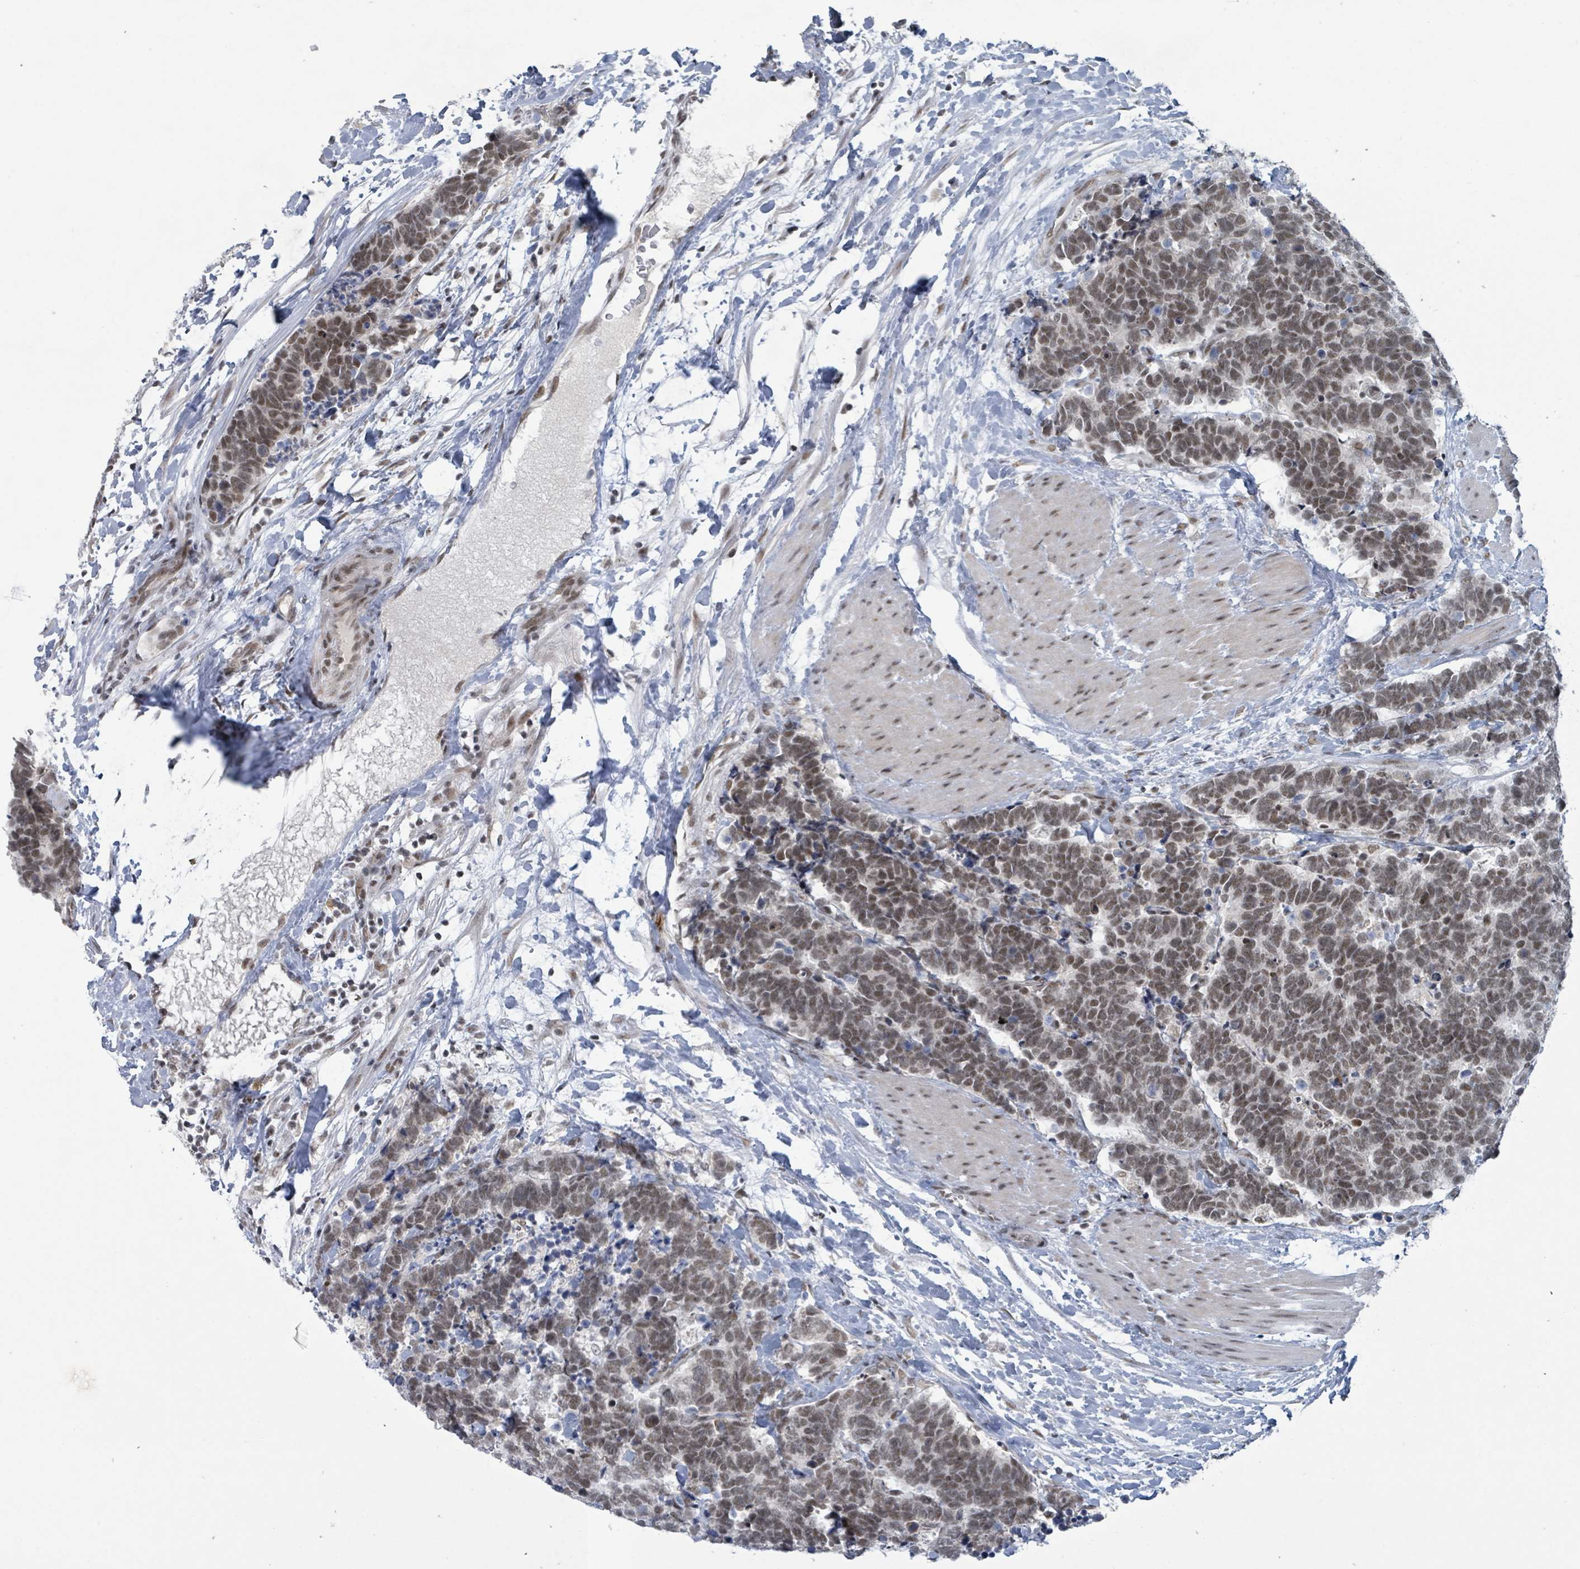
{"staining": {"intensity": "moderate", "quantity": ">75%", "location": "nuclear"}, "tissue": "carcinoid", "cell_type": "Tumor cells", "image_type": "cancer", "snomed": [{"axis": "morphology", "description": "Carcinoma, NOS"}, {"axis": "morphology", "description": "Carcinoid, malignant, NOS"}, {"axis": "topography", "description": "Prostate"}], "caption": "An IHC histopathology image of tumor tissue is shown. Protein staining in brown shows moderate nuclear positivity in carcinoma within tumor cells. (Stains: DAB (3,3'-diaminobenzidine) in brown, nuclei in blue, Microscopy: brightfield microscopy at high magnification).", "gene": "BANP", "patient": {"sex": "male", "age": 57}}